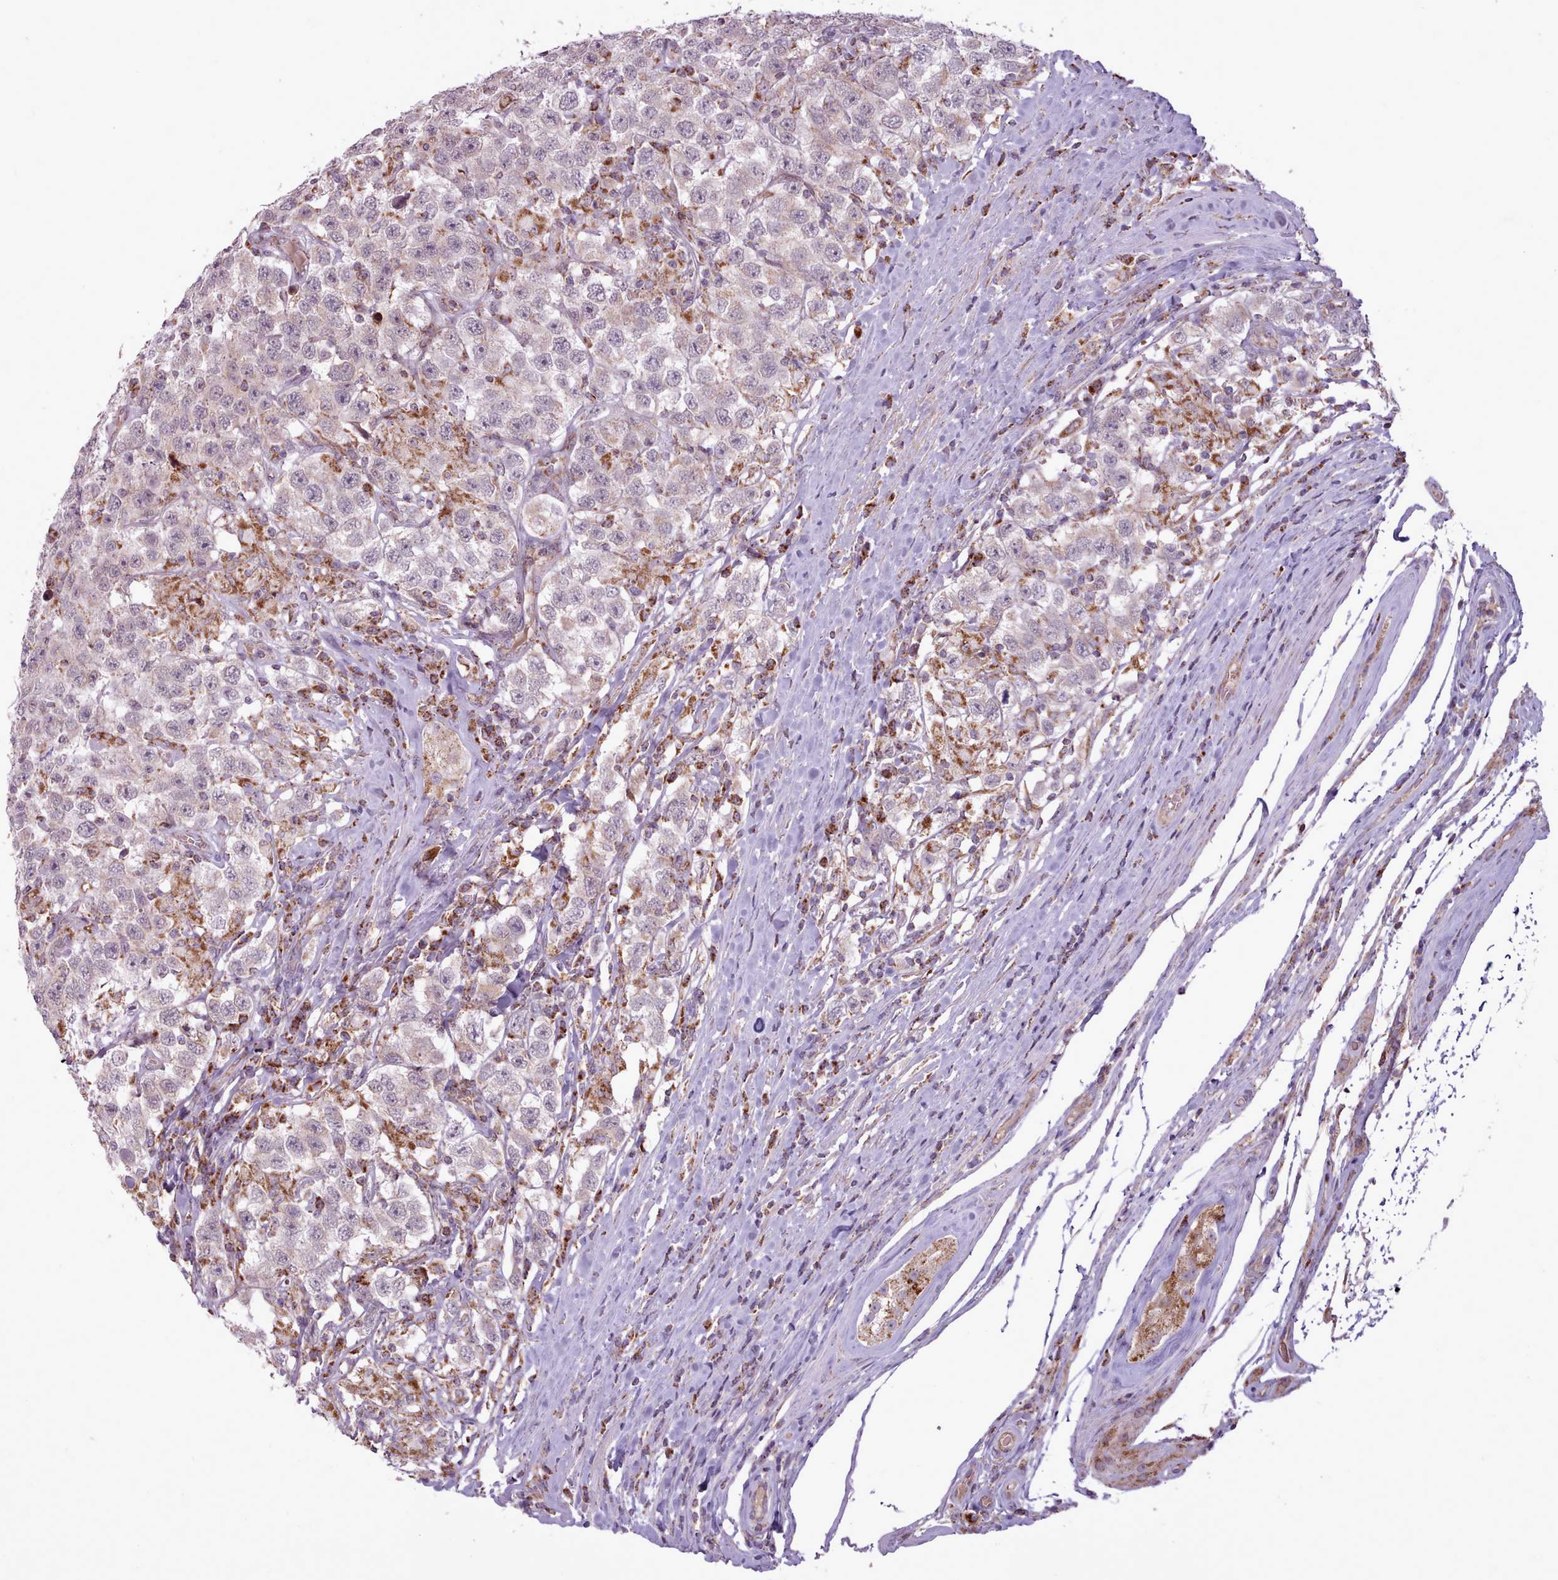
{"staining": {"intensity": "negative", "quantity": "none", "location": "none"}, "tissue": "testis cancer", "cell_type": "Tumor cells", "image_type": "cancer", "snomed": [{"axis": "morphology", "description": "Seminoma, NOS"}, {"axis": "topography", "description": "Testis"}], "caption": "Tumor cells are negative for brown protein staining in testis cancer.", "gene": "LIN7C", "patient": {"sex": "male", "age": 41}}